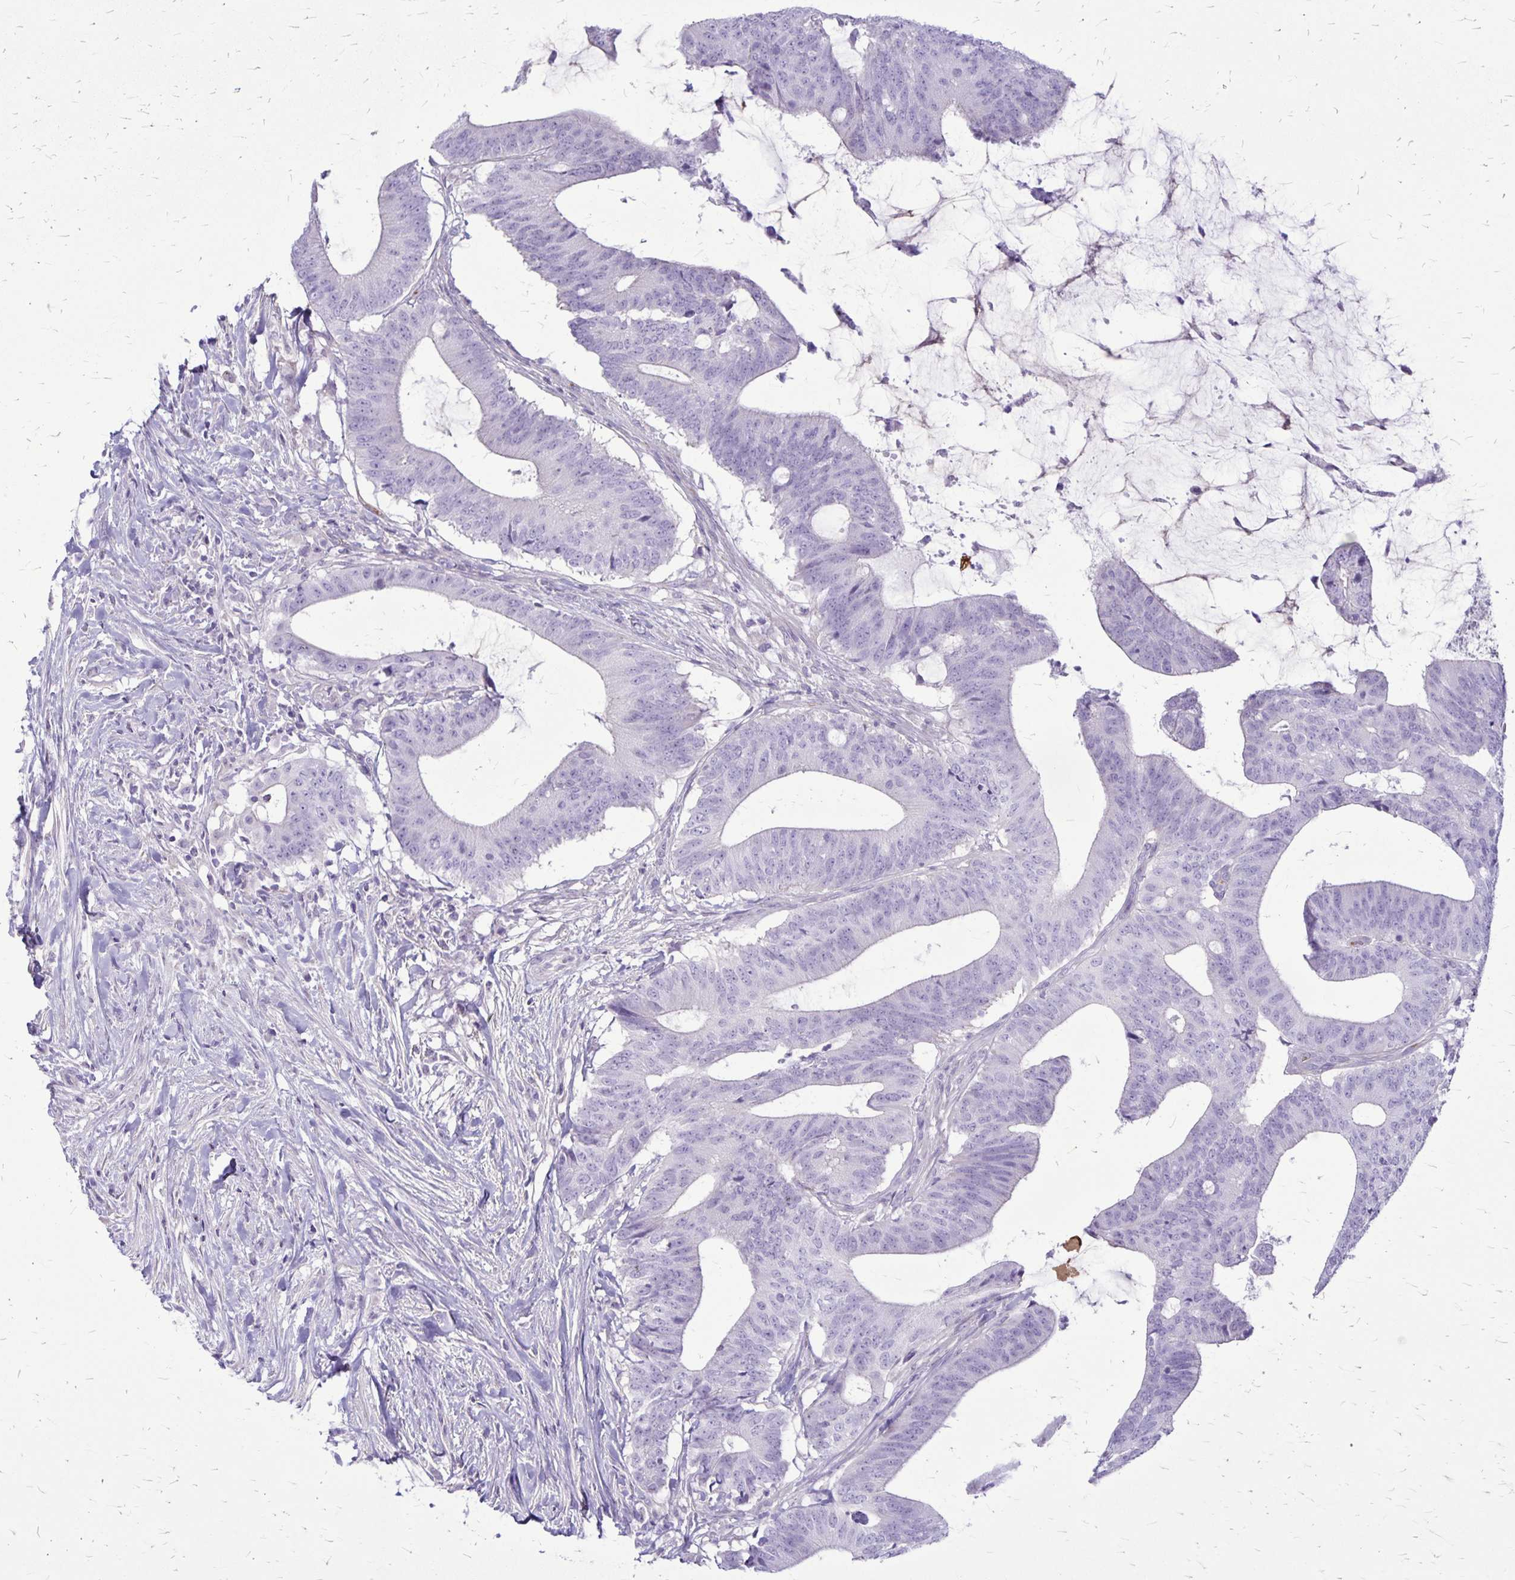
{"staining": {"intensity": "negative", "quantity": "none", "location": "none"}, "tissue": "colorectal cancer", "cell_type": "Tumor cells", "image_type": "cancer", "snomed": [{"axis": "morphology", "description": "Adenocarcinoma, NOS"}, {"axis": "topography", "description": "Colon"}], "caption": "Colorectal cancer (adenocarcinoma) stained for a protein using immunohistochemistry (IHC) shows no positivity tumor cells.", "gene": "GP9", "patient": {"sex": "female", "age": 43}}